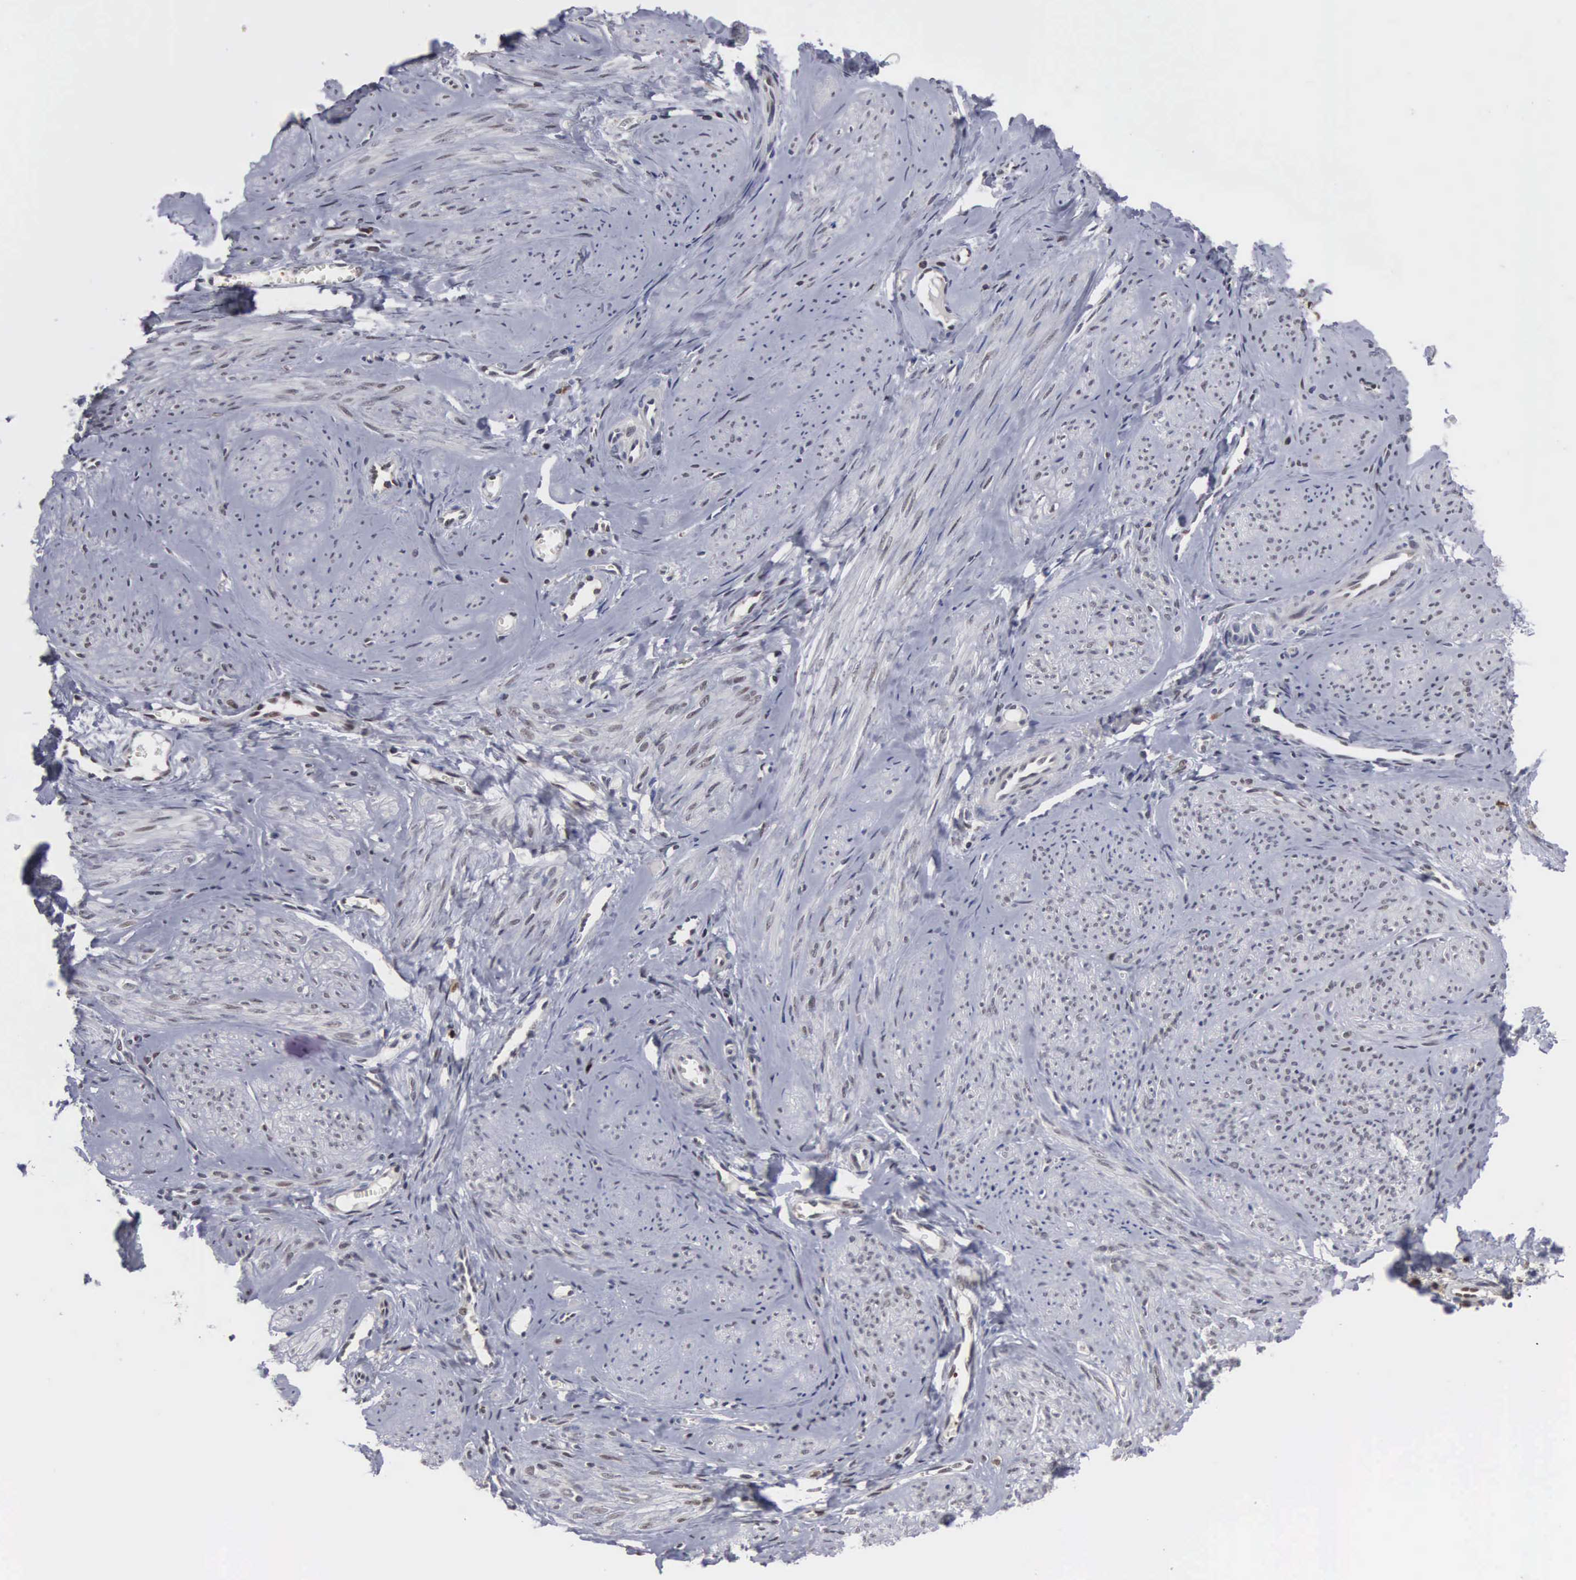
{"staining": {"intensity": "weak", "quantity": "<25%", "location": "cytoplasmic/membranous,nuclear"}, "tissue": "smooth muscle", "cell_type": "Smooth muscle cells", "image_type": "normal", "snomed": [{"axis": "morphology", "description": "Normal tissue, NOS"}, {"axis": "topography", "description": "Uterus"}], "caption": "Immunohistochemical staining of benign human smooth muscle reveals no significant staining in smooth muscle cells. (DAB (3,3'-diaminobenzidine) immunohistochemistry (IHC) visualized using brightfield microscopy, high magnification).", "gene": "TRMT5", "patient": {"sex": "female", "age": 45}}